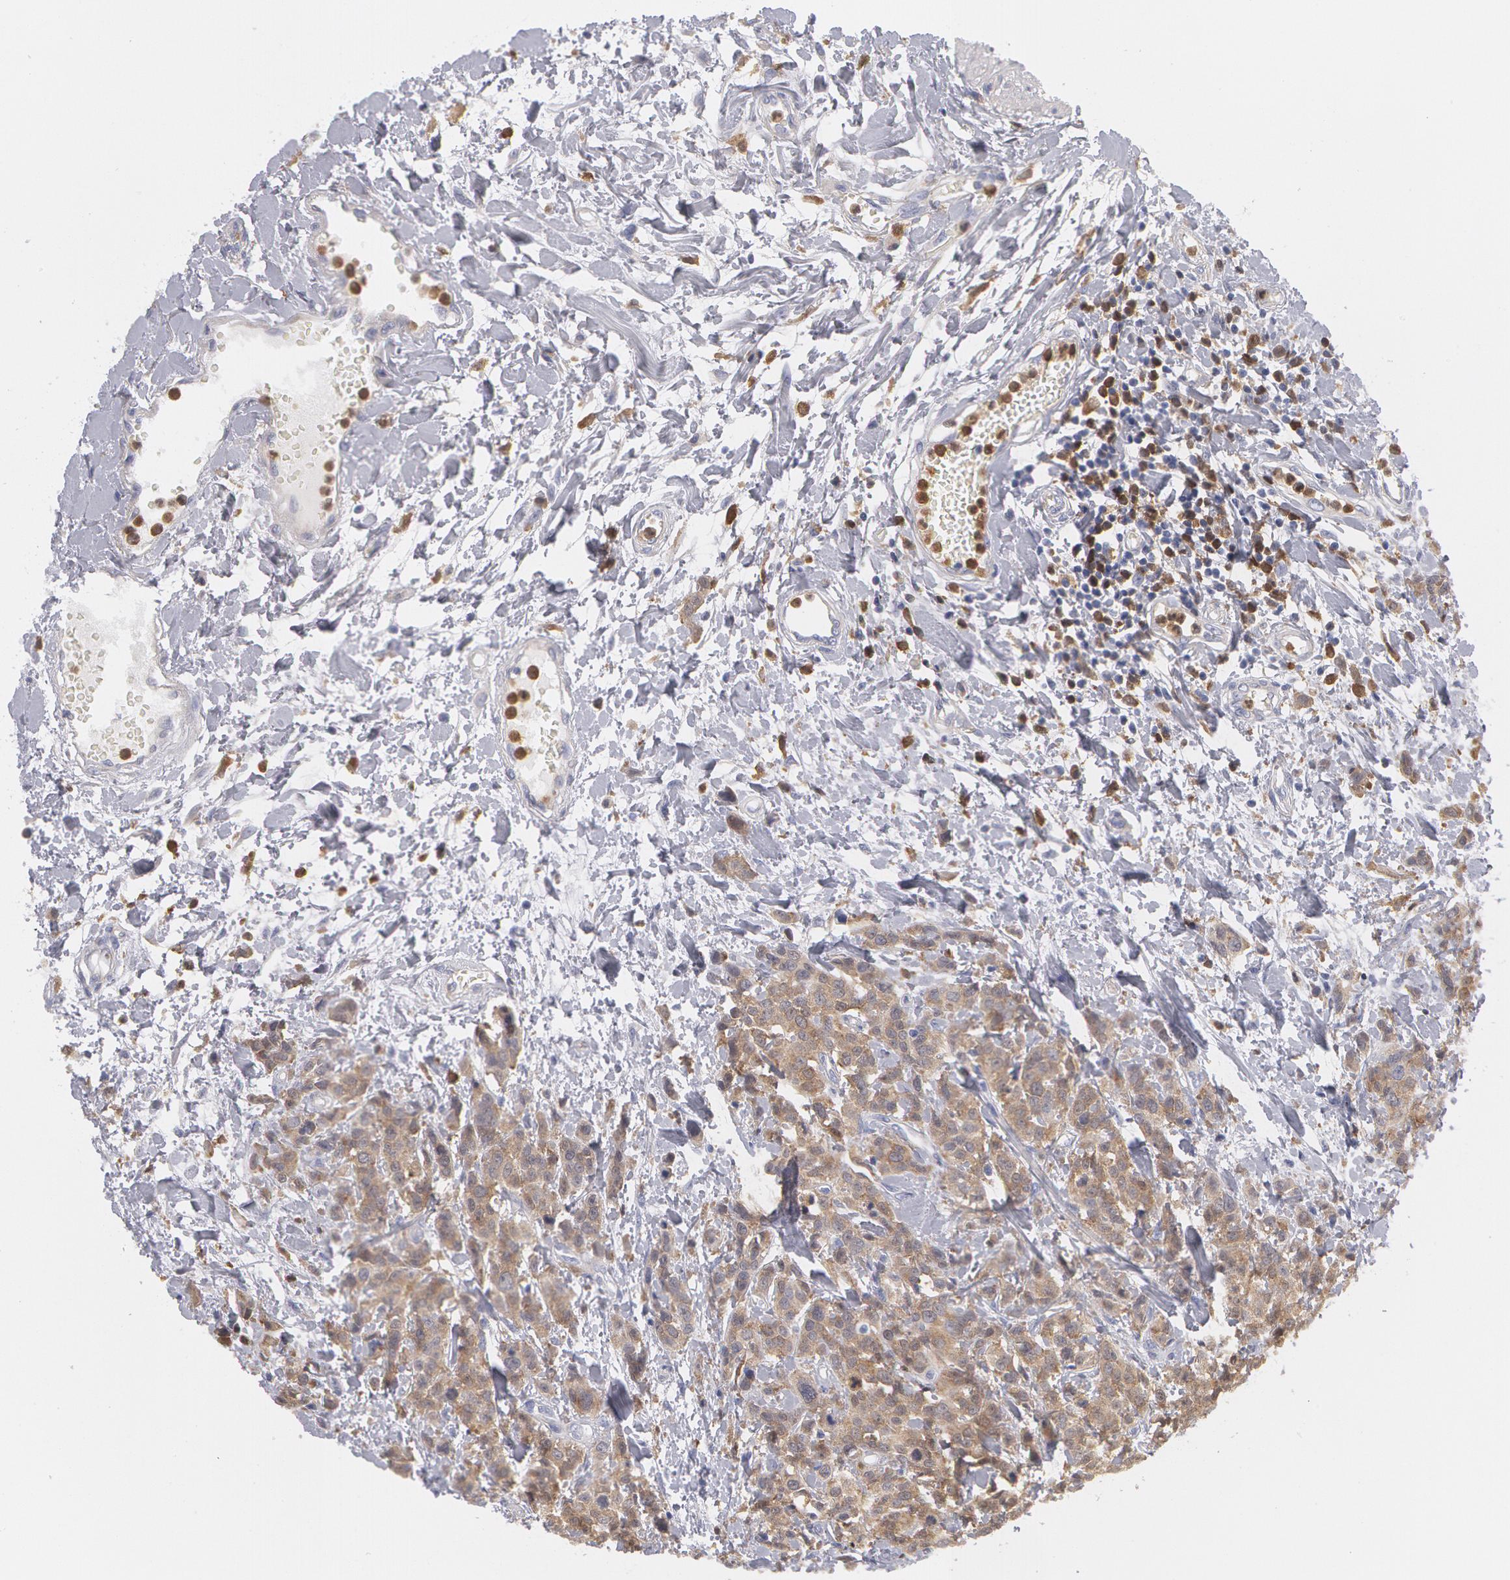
{"staining": {"intensity": "weak", "quantity": ">75%", "location": "cytoplasmic/membranous"}, "tissue": "urothelial cancer", "cell_type": "Tumor cells", "image_type": "cancer", "snomed": [{"axis": "morphology", "description": "Urothelial carcinoma, High grade"}, {"axis": "topography", "description": "Urinary bladder"}], "caption": "A brown stain labels weak cytoplasmic/membranous staining of a protein in urothelial cancer tumor cells.", "gene": "SYK", "patient": {"sex": "male", "age": 56}}